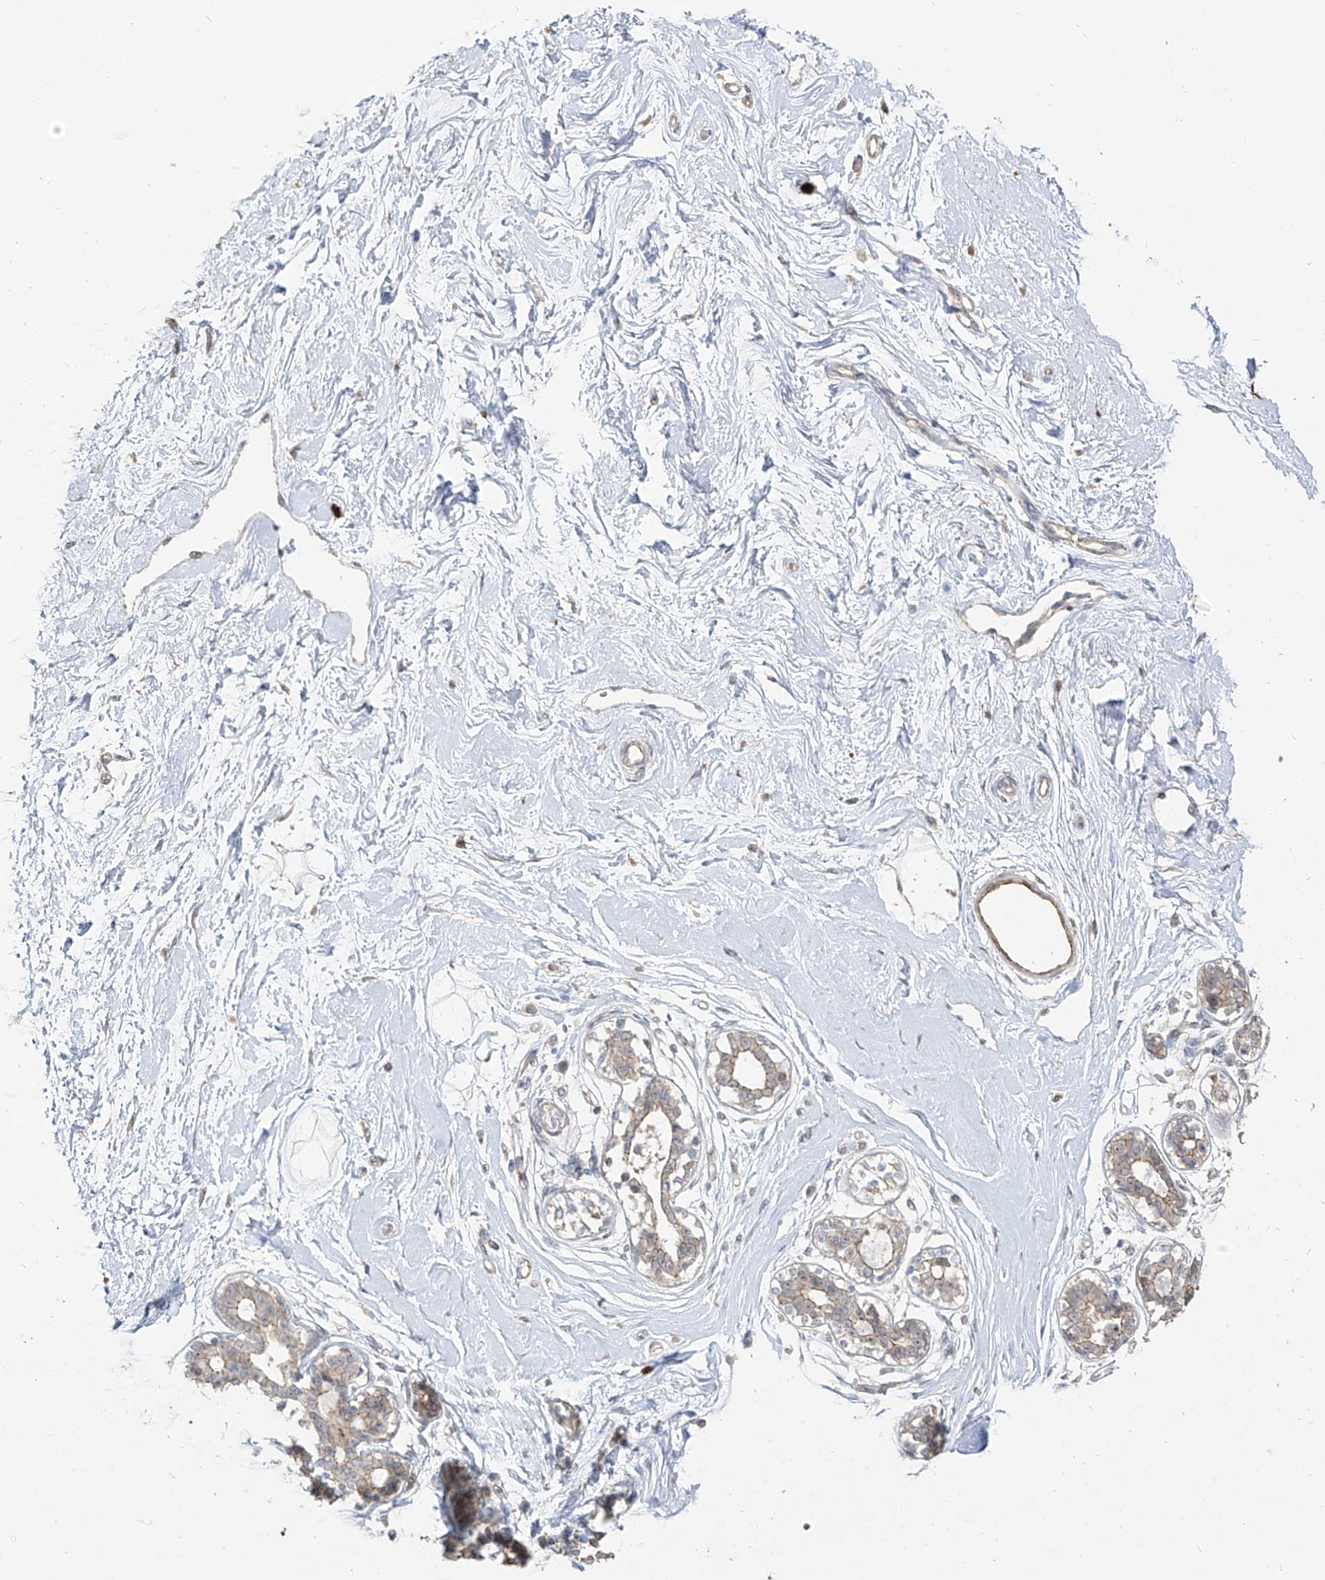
{"staining": {"intensity": "weak", "quantity": "<25%", "location": "cytoplasmic/membranous"}, "tissue": "breast", "cell_type": "Adipocytes", "image_type": "normal", "snomed": [{"axis": "morphology", "description": "Normal tissue, NOS"}, {"axis": "topography", "description": "Breast"}], "caption": "The histopathology image displays no significant staining in adipocytes of breast. (DAB (3,3'-diaminobenzidine) immunohistochemistry visualized using brightfield microscopy, high magnification).", "gene": "ZNF227", "patient": {"sex": "female", "age": 45}}